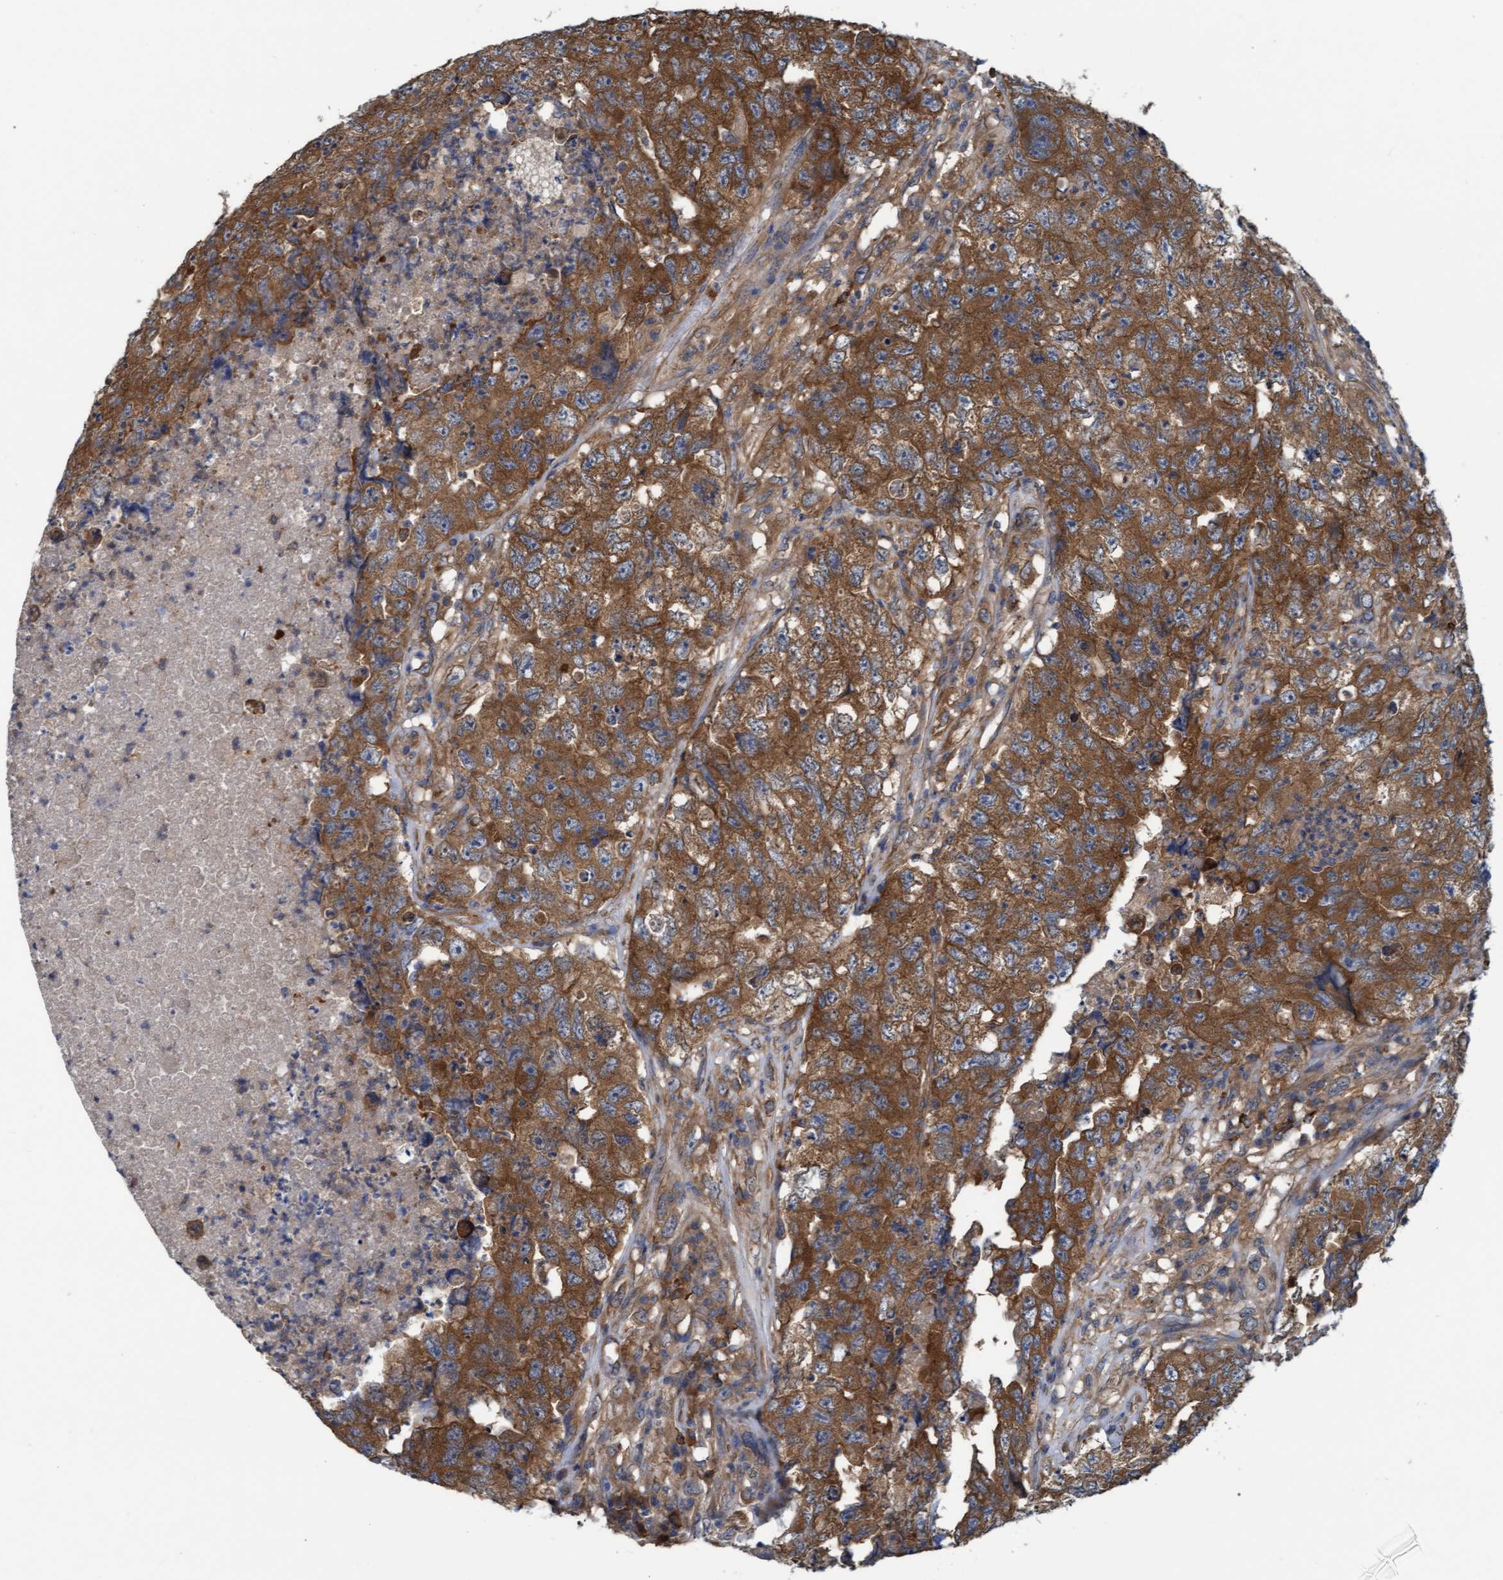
{"staining": {"intensity": "strong", "quantity": ">75%", "location": "cytoplasmic/membranous"}, "tissue": "testis cancer", "cell_type": "Tumor cells", "image_type": "cancer", "snomed": [{"axis": "morphology", "description": "Carcinoma, Embryonal, NOS"}, {"axis": "topography", "description": "Testis"}], "caption": "IHC photomicrograph of human testis embryonal carcinoma stained for a protein (brown), which demonstrates high levels of strong cytoplasmic/membranous staining in approximately >75% of tumor cells.", "gene": "LRSAM1", "patient": {"sex": "male", "age": 32}}